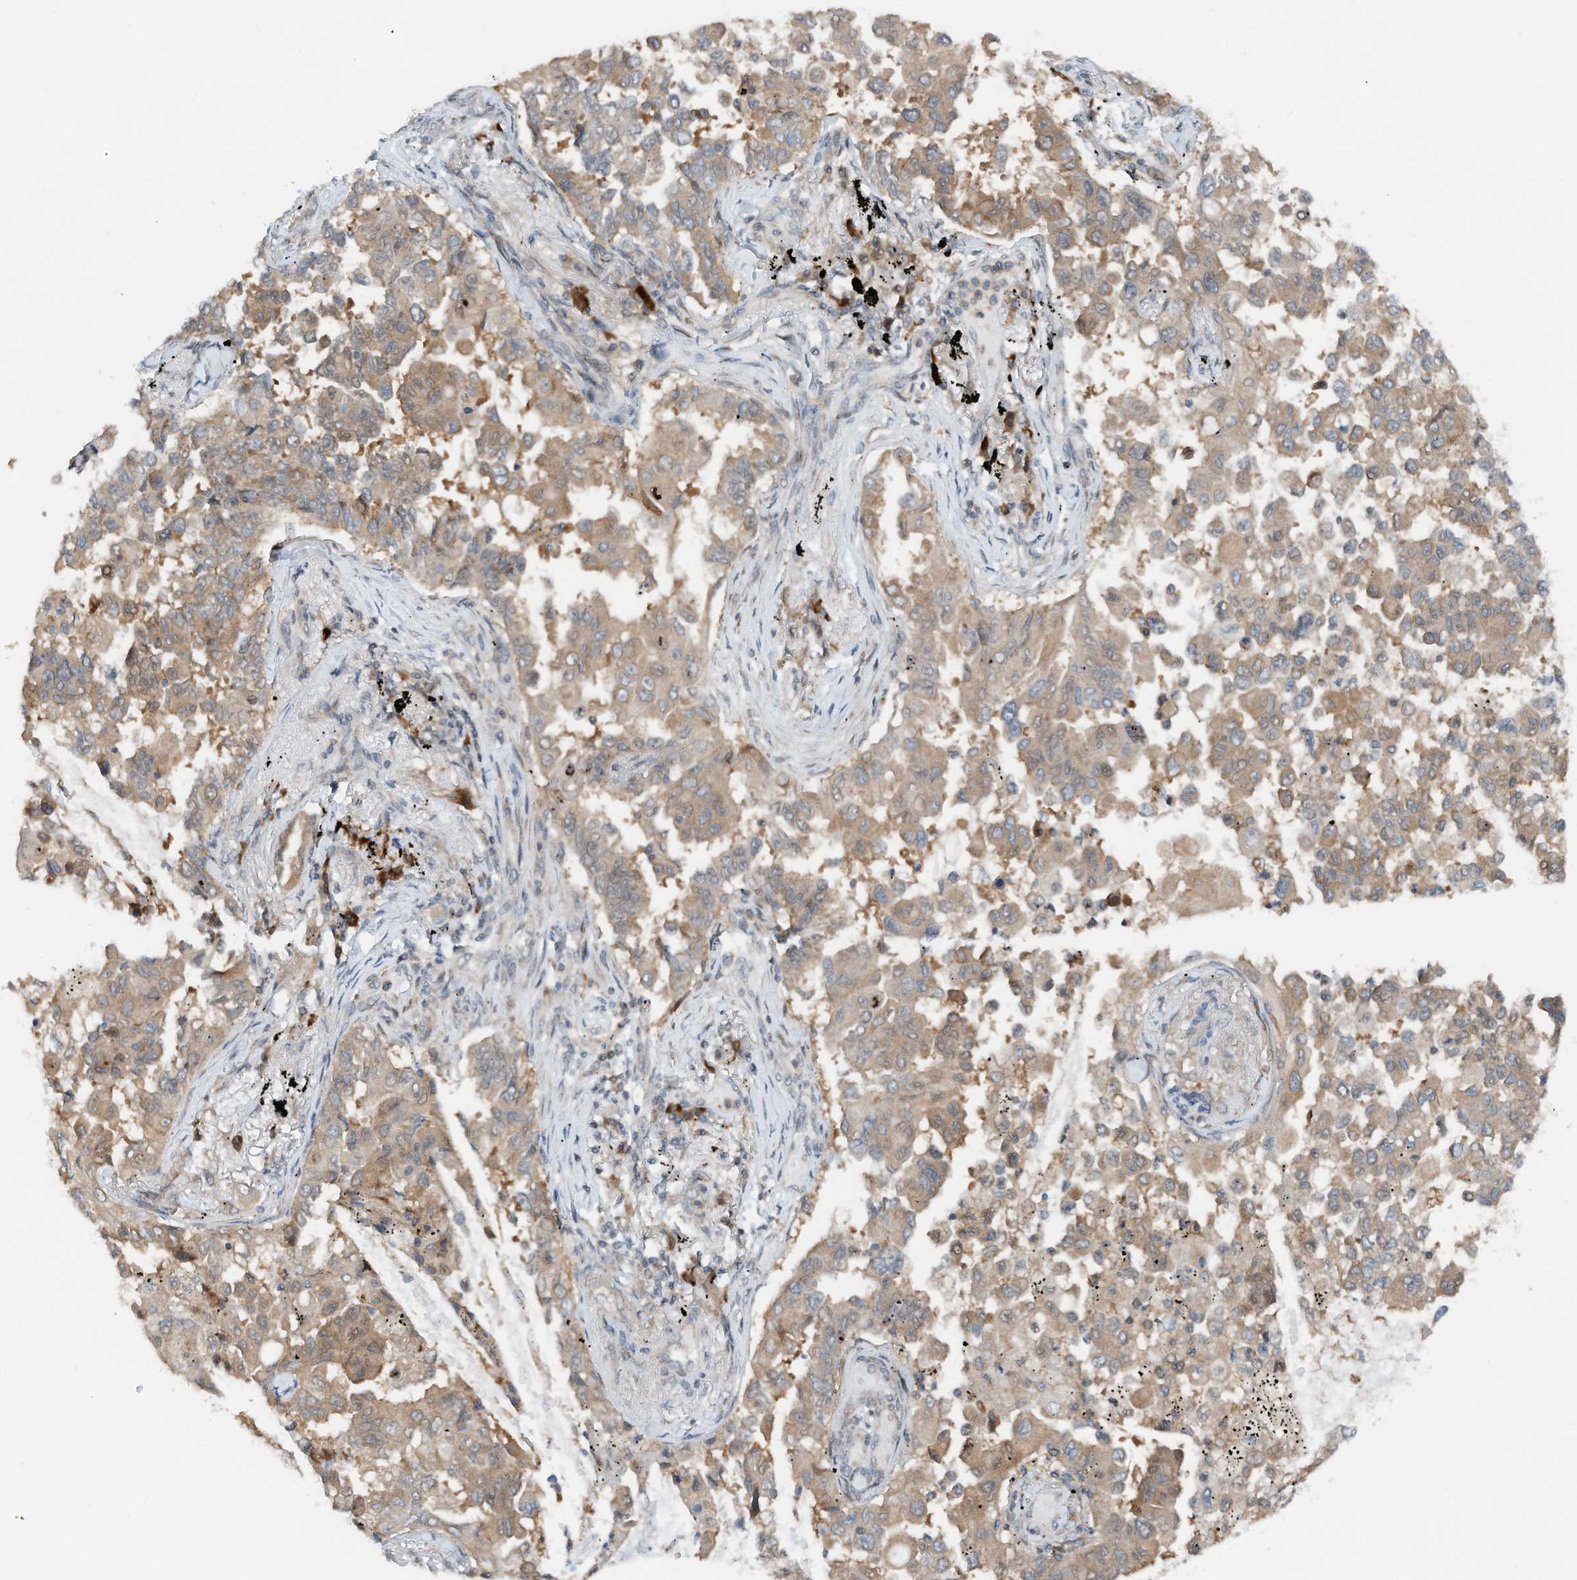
{"staining": {"intensity": "moderate", "quantity": ">75%", "location": "cytoplasmic/membranous"}, "tissue": "lung cancer", "cell_type": "Tumor cells", "image_type": "cancer", "snomed": [{"axis": "morphology", "description": "Adenocarcinoma, NOS"}, {"axis": "topography", "description": "Lung"}], "caption": "Lung cancer (adenocarcinoma) was stained to show a protein in brown. There is medium levels of moderate cytoplasmic/membranous expression in approximately >75% of tumor cells. The staining was performed using DAB (3,3'-diaminobenzidine), with brown indicating positive protein expression. Nuclei are stained blue with hematoxylin.", "gene": "RMND1", "patient": {"sex": "female", "age": 67}}